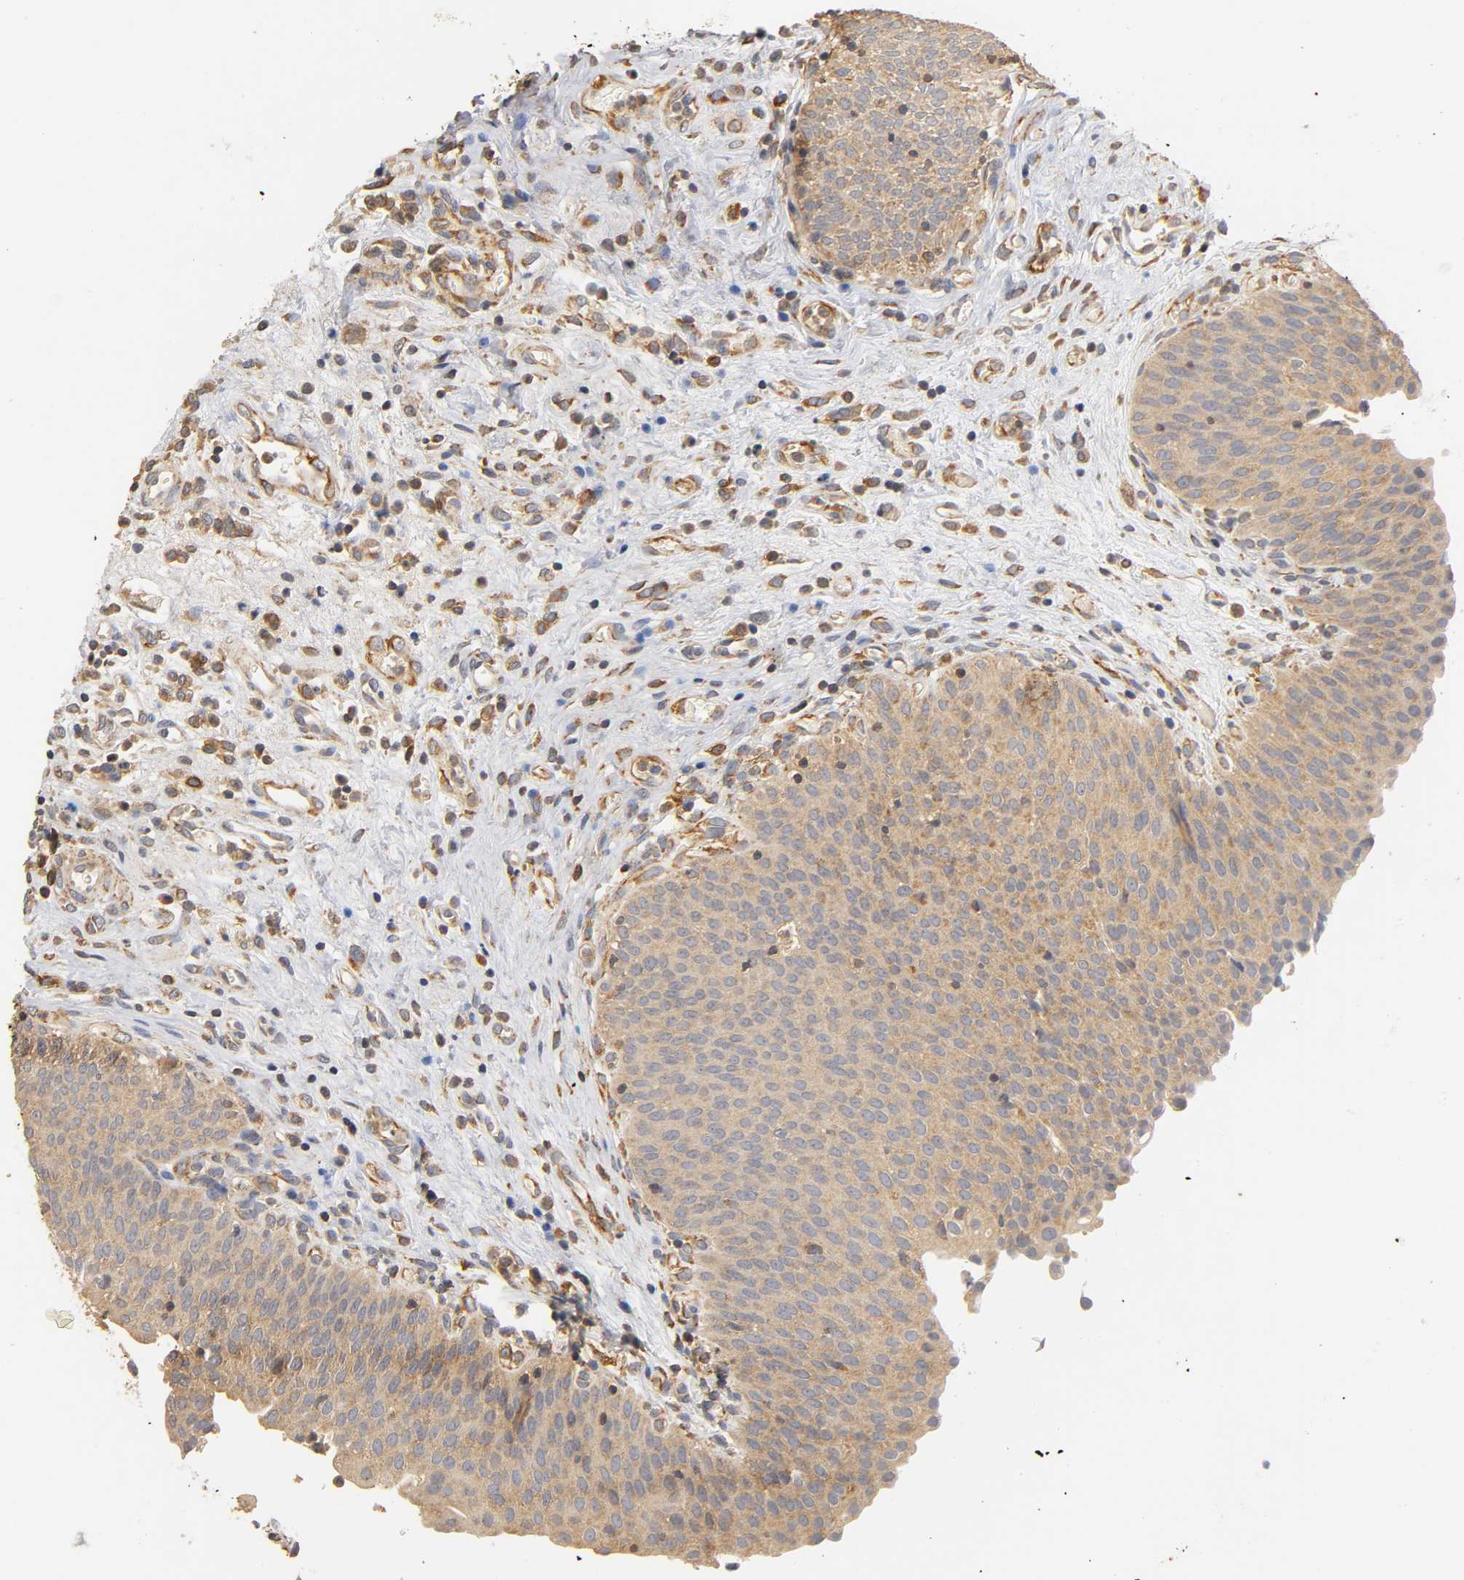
{"staining": {"intensity": "moderate", "quantity": ">75%", "location": "cytoplasmic/membranous"}, "tissue": "urinary bladder", "cell_type": "Urothelial cells", "image_type": "normal", "snomed": [{"axis": "morphology", "description": "Normal tissue, NOS"}, {"axis": "morphology", "description": "Dysplasia, NOS"}, {"axis": "topography", "description": "Urinary bladder"}], "caption": "The micrograph reveals a brown stain indicating the presence of a protein in the cytoplasmic/membranous of urothelial cells in urinary bladder. (DAB IHC with brightfield microscopy, high magnification).", "gene": "SCAP", "patient": {"sex": "male", "age": 35}}